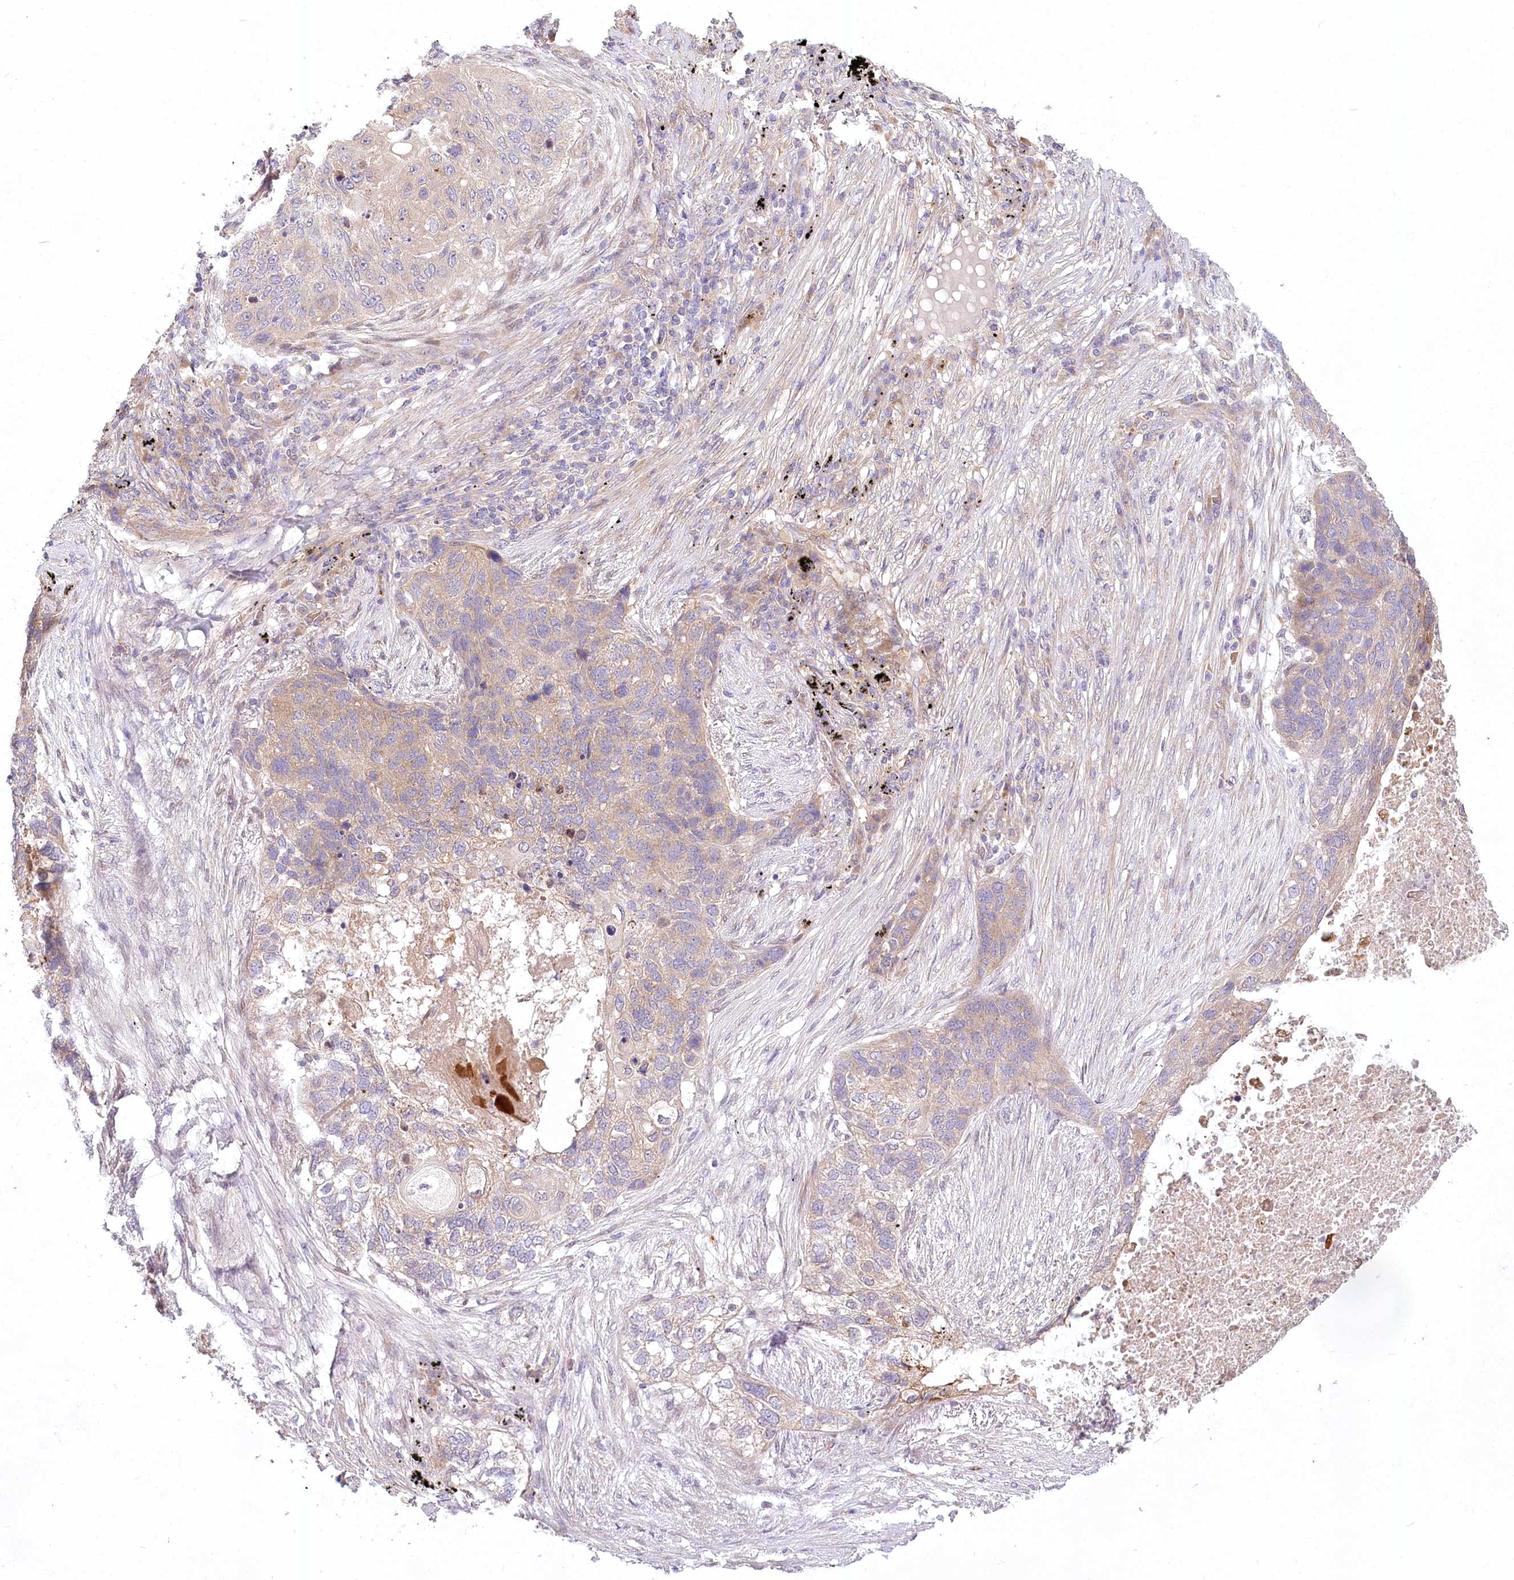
{"staining": {"intensity": "weak", "quantity": "25%-75%", "location": "cytoplasmic/membranous"}, "tissue": "lung cancer", "cell_type": "Tumor cells", "image_type": "cancer", "snomed": [{"axis": "morphology", "description": "Squamous cell carcinoma, NOS"}, {"axis": "topography", "description": "Lung"}], "caption": "Tumor cells exhibit low levels of weak cytoplasmic/membranous expression in about 25%-75% of cells in lung squamous cell carcinoma.", "gene": "PYROXD1", "patient": {"sex": "female", "age": 63}}